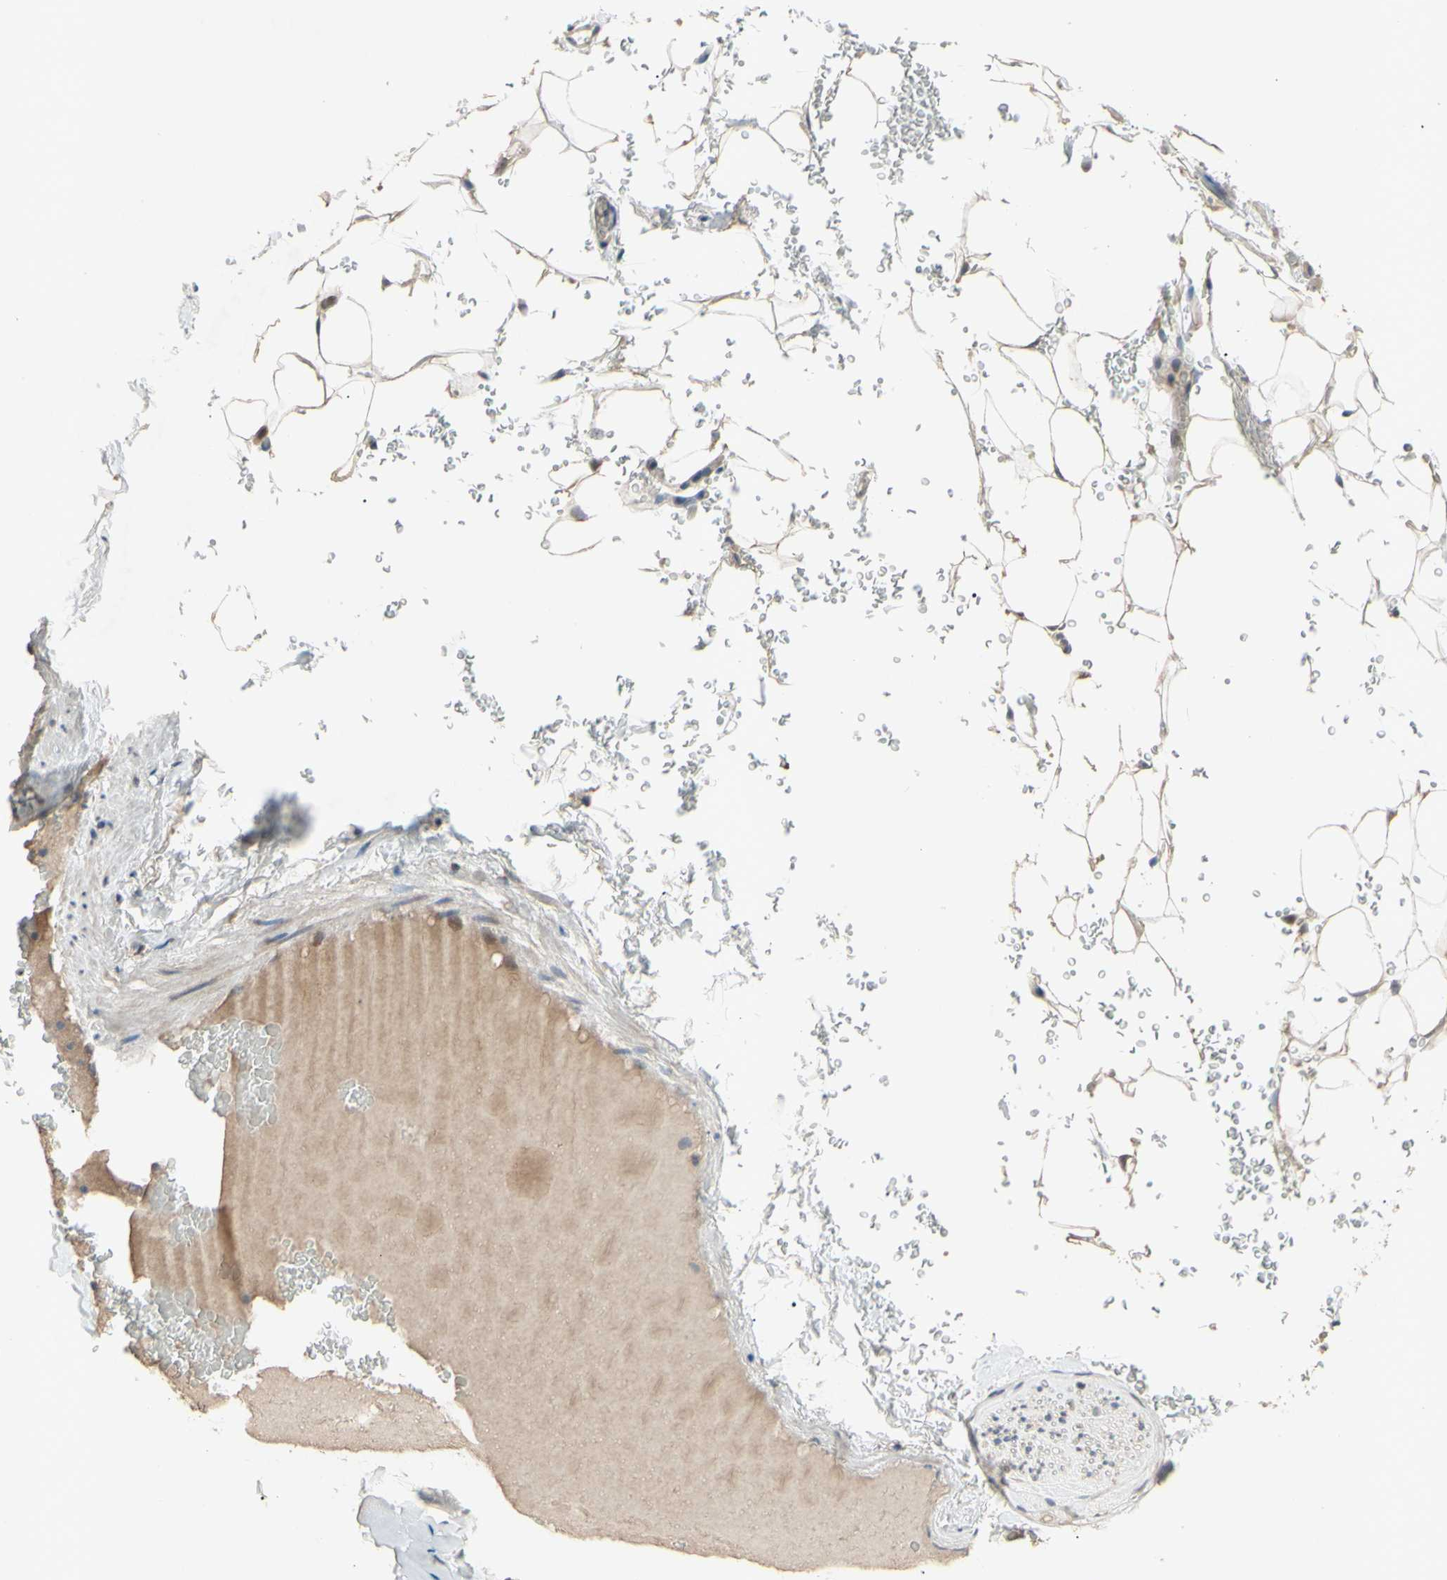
{"staining": {"intensity": "weak", "quantity": "25%-75%", "location": "cytoplasmic/membranous"}, "tissue": "adipose tissue", "cell_type": "Adipocytes", "image_type": "normal", "snomed": [{"axis": "morphology", "description": "Normal tissue, NOS"}, {"axis": "topography", "description": "Peripheral nerve tissue"}], "caption": "Adipocytes reveal weak cytoplasmic/membranous staining in about 25%-75% of cells in benign adipose tissue.", "gene": "CD164", "patient": {"sex": "male", "age": 70}}